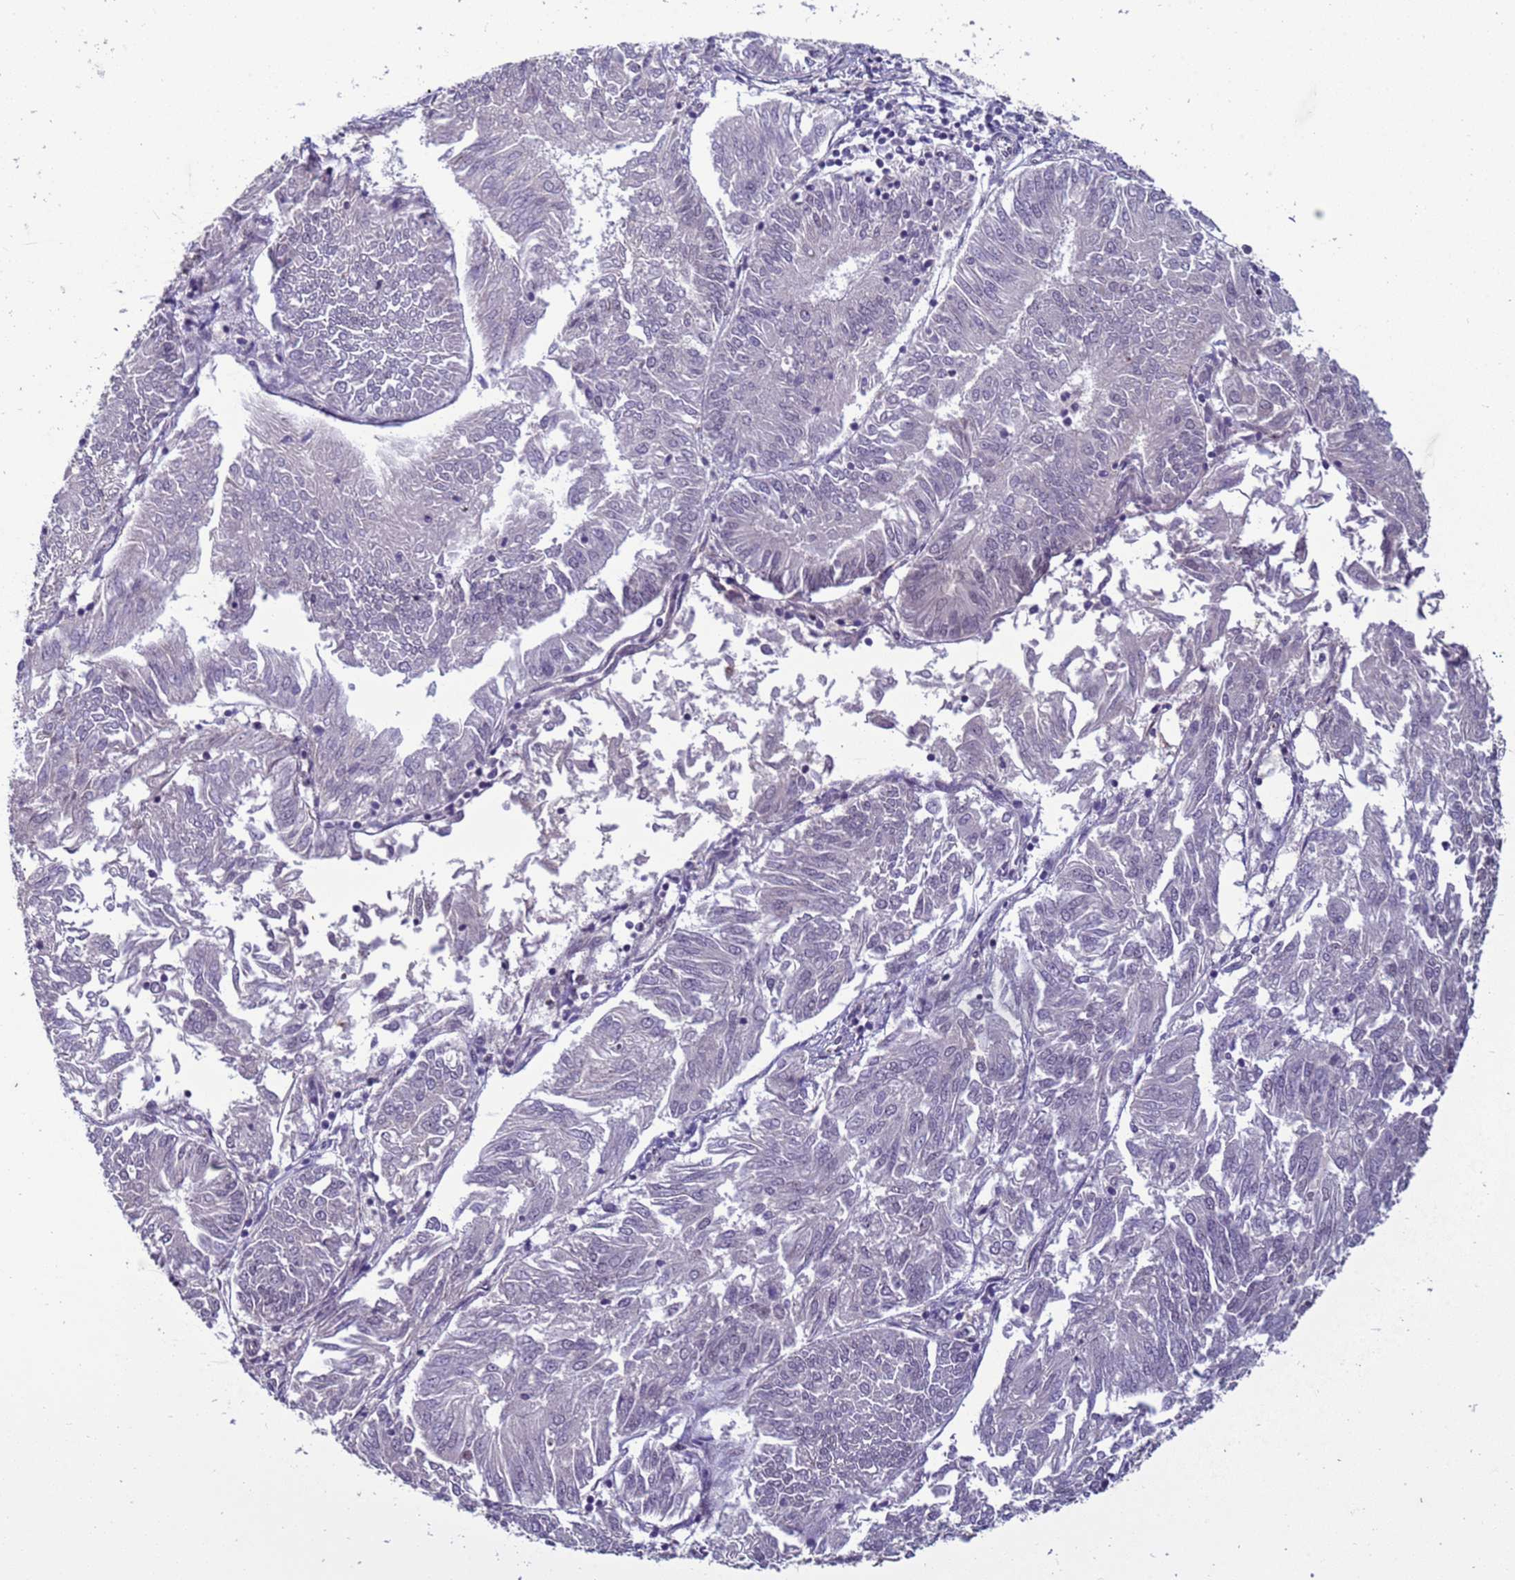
{"staining": {"intensity": "negative", "quantity": "none", "location": "none"}, "tissue": "endometrial cancer", "cell_type": "Tumor cells", "image_type": "cancer", "snomed": [{"axis": "morphology", "description": "Adenocarcinoma, NOS"}, {"axis": "topography", "description": "Endometrium"}], "caption": "Tumor cells show no significant protein expression in endometrial adenocarcinoma. The staining was performed using DAB (3,3'-diaminobenzidine) to visualize the protein expression in brown, while the nuclei were stained in blue with hematoxylin (Magnification: 20x).", "gene": "SHC3", "patient": {"sex": "female", "age": 58}}